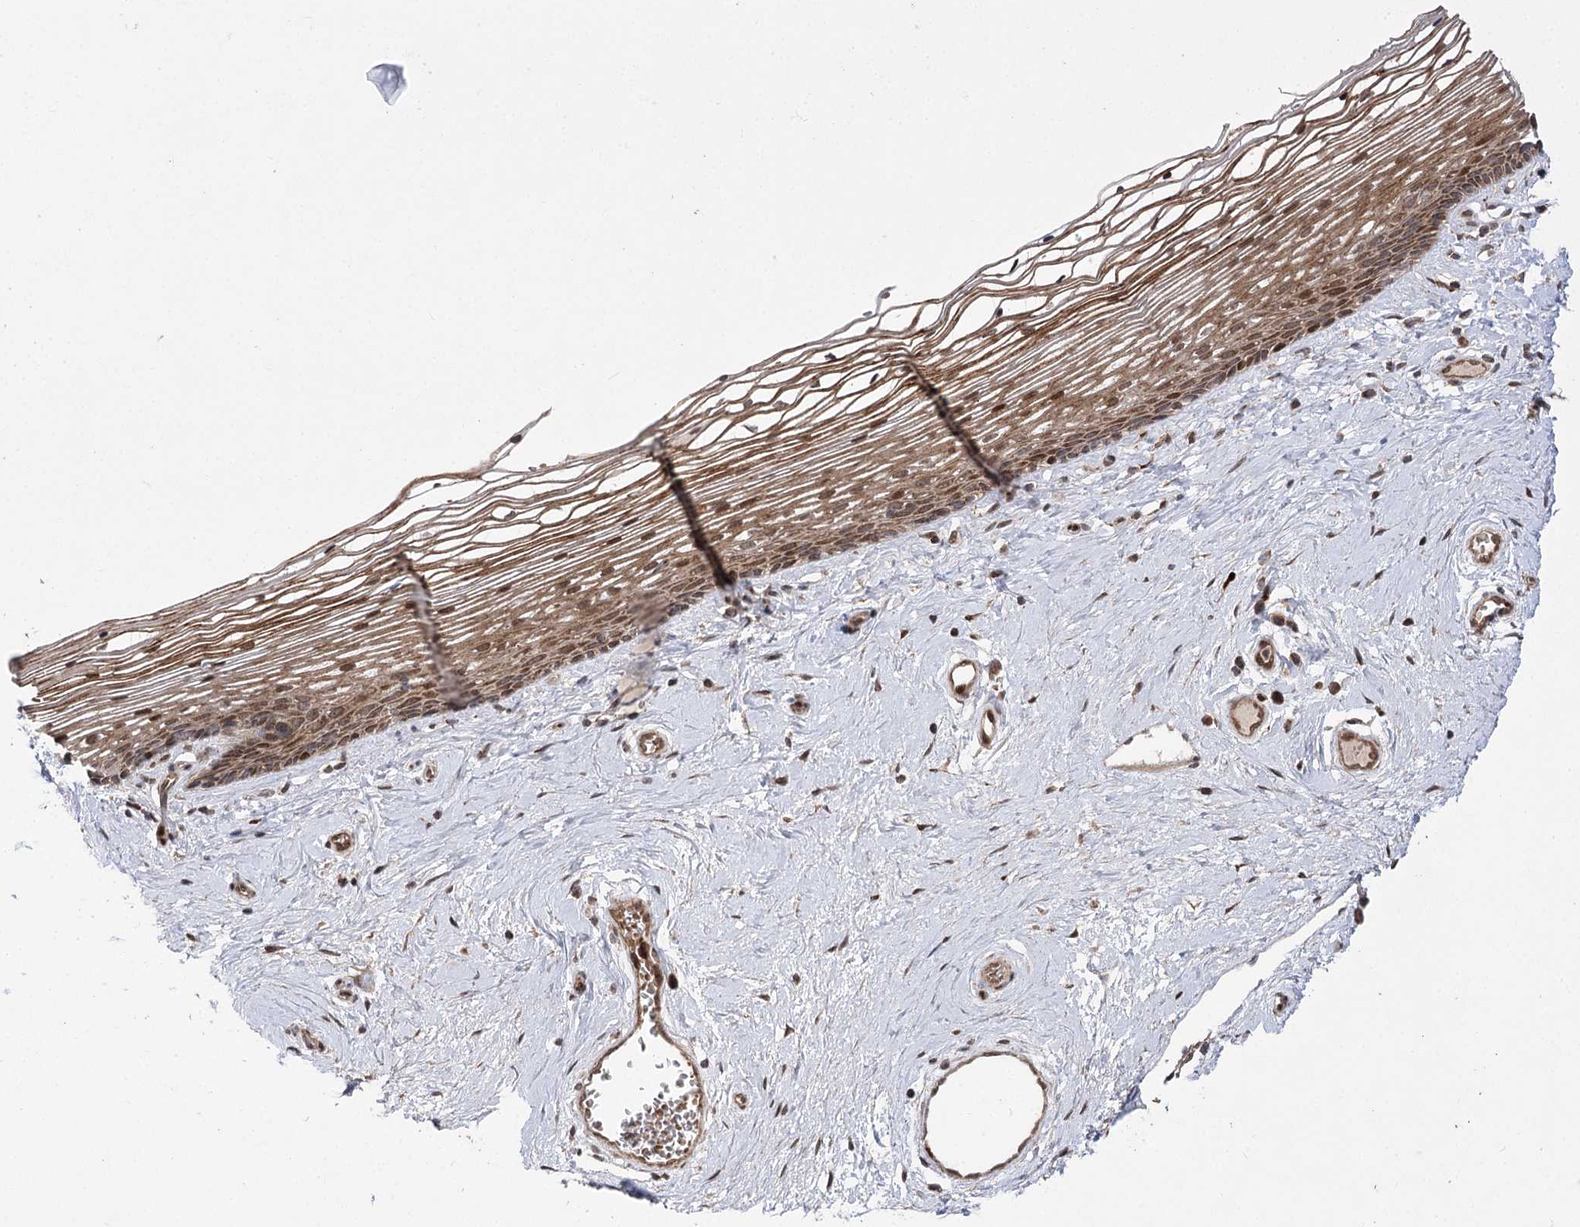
{"staining": {"intensity": "moderate", "quantity": ">75%", "location": "cytoplasmic/membranous,nuclear"}, "tissue": "vagina", "cell_type": "Squamous epithelial cells", "image_type": "normal", "snomed": [{"axis": "morphology", "description": "Normal tissue, NOS"}, {"axis": "topography", "description": "Vagina"}], "caption": "A high-resolution histopathology image shows IHC staining of unremarkable vagina, which reveals moderate cytoplasmic/membranous,nuclear expression in about >75% of squamous epithelial cells. (Brightfield microscopy of DAB IHC at high magnification).", "gene": "TENM2", "patient": {"sex": "female", "age": 46}}